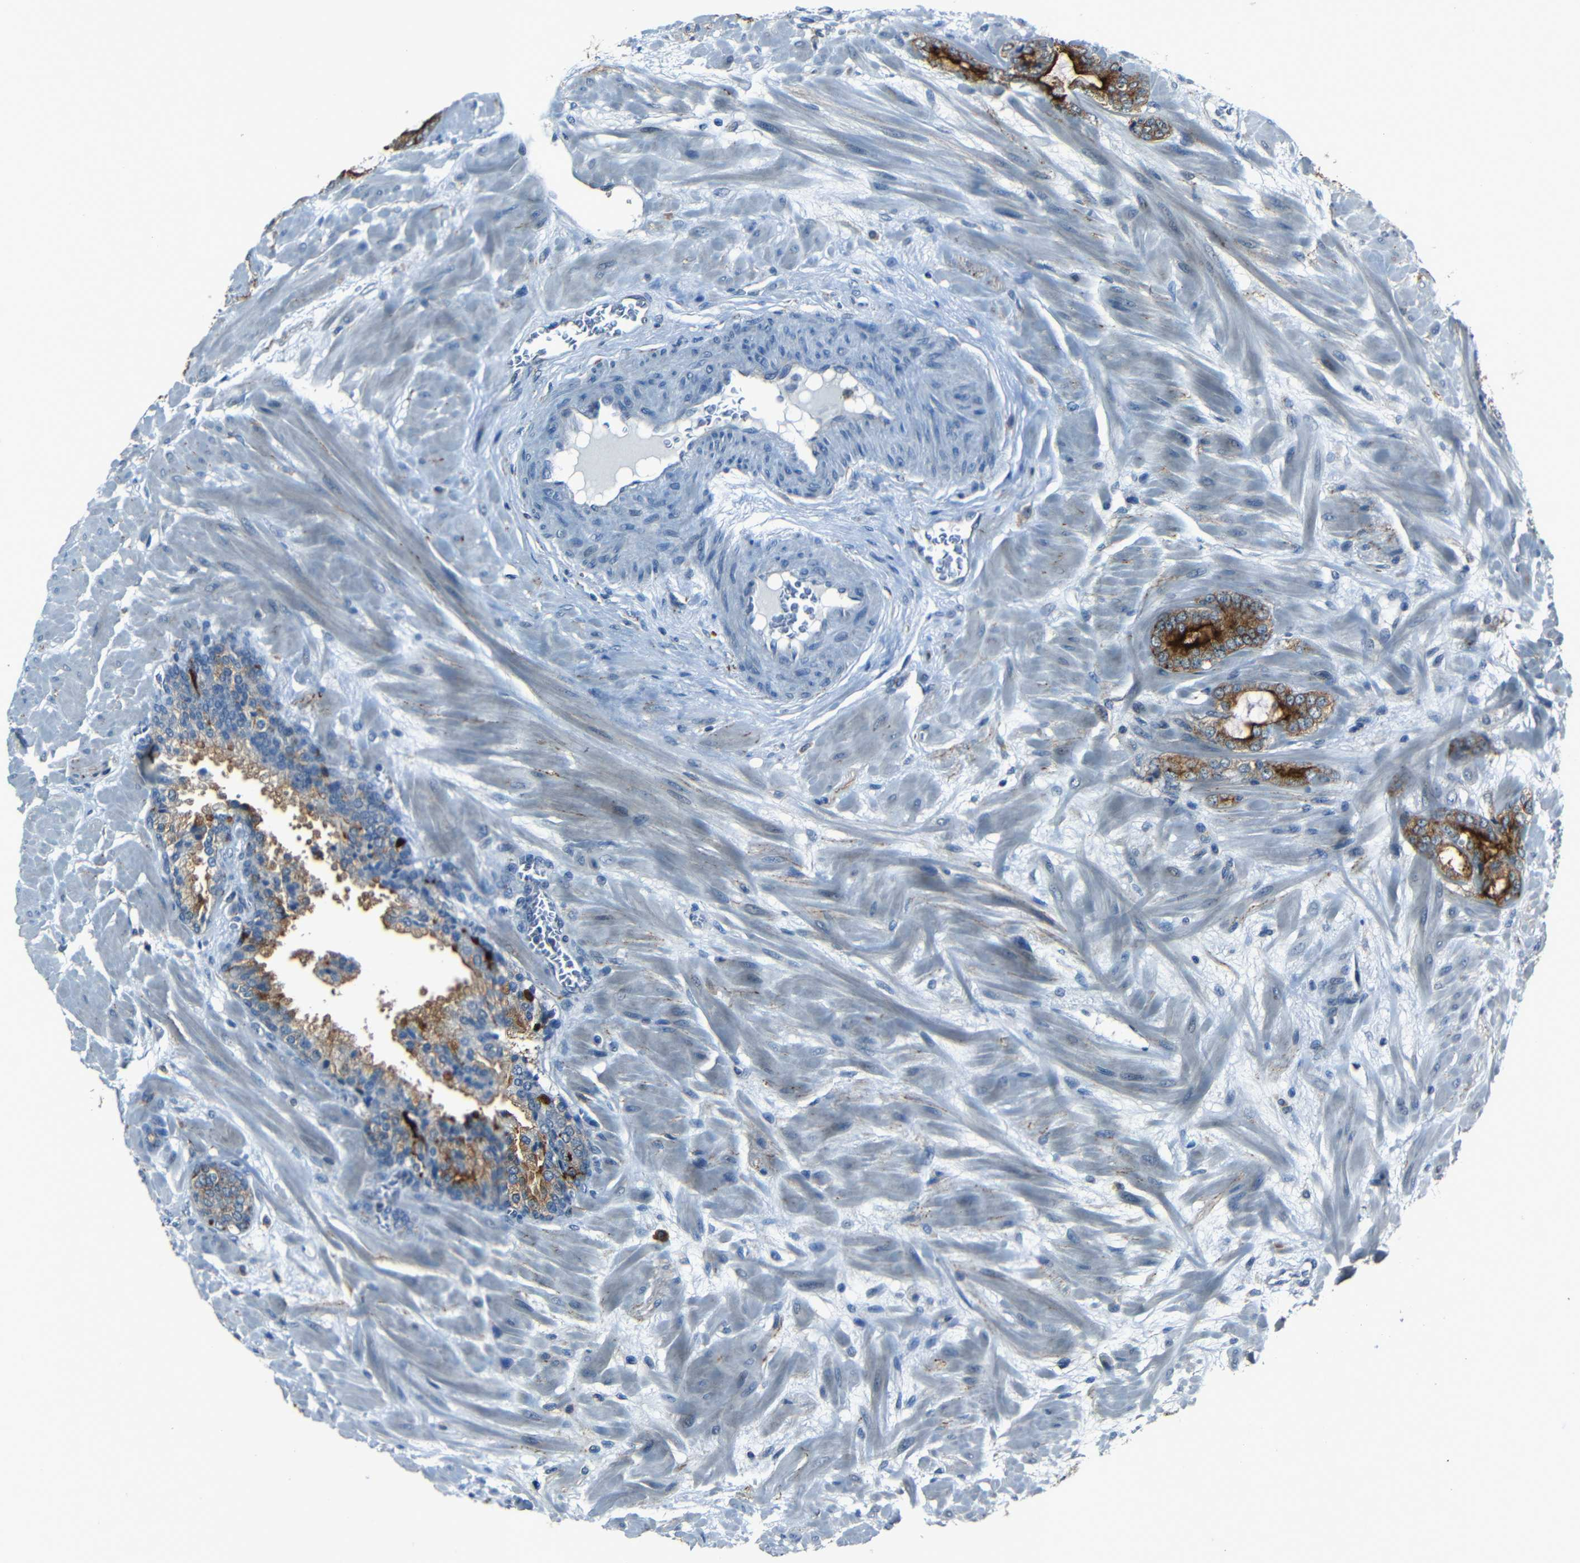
{"staining": {"intensity": "strong", "quantity": ">75%", "location": "cytoplasmic/membranous"}, "tissue": "prostate cancer", "cell_type": "Tumor cells", "image_type": "cancer", "snomed": [{"axis": "morphology", "description": "Adenocarcinoma, Low grade"}, {"axis": "topography", "description": "Prostate"}], "caption": "A high-resolution photomicrograph shows immunohistochemistry staining of adenocarcinoma (low-grade) (prostate), which reveals strong cytoplasmic/membranous staining in approximately >75% of tumor cells.", "gene": "DNAJC5", "patient": {"sex": "male", "age": 63}}